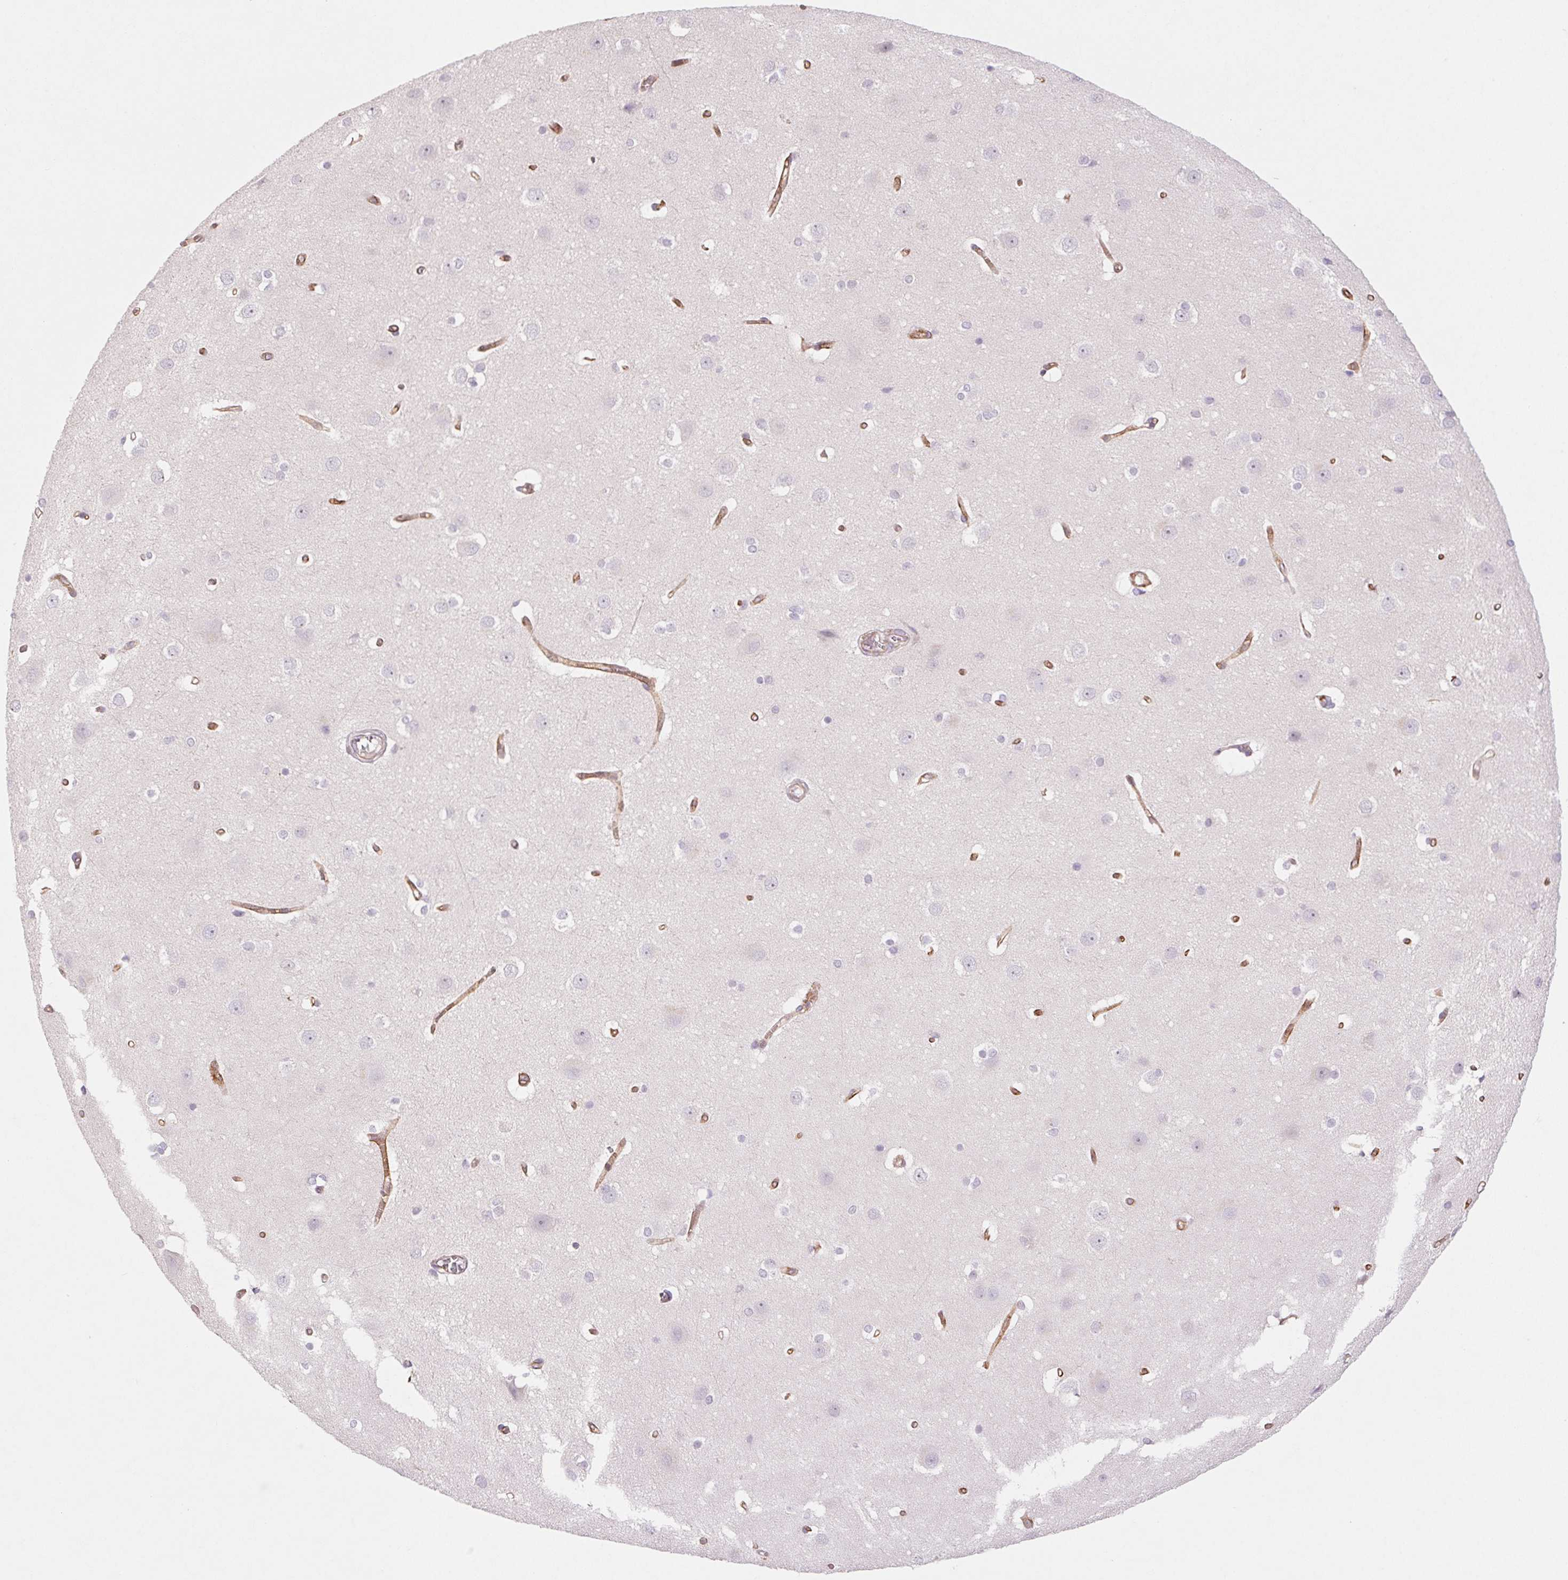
{"staining": {"intensity": "moderate", "quantity": ">75%", "location": "cytoplasmic/membranous"}, "tissue": "cerebral cortex", "cell_type": "Endothelial cells", "image_type": "normal", "snomed": [{"axis": "morphology", "description": "Normal tissue, NOS"}, {"axis": "topography", "description": "Cerebral cortex"}], "caption": "Immunohistochemistry (DAB) staining of benign cerebral cortex reveals moderate cytoplasmic/membranous protein staining in approximately >75% of endothelial cells. (brown staining indicates protein expression, while blue staining denotes nuclei).", "gene": "MS4A13", "patient": {"sex": "male", "age": 37}}